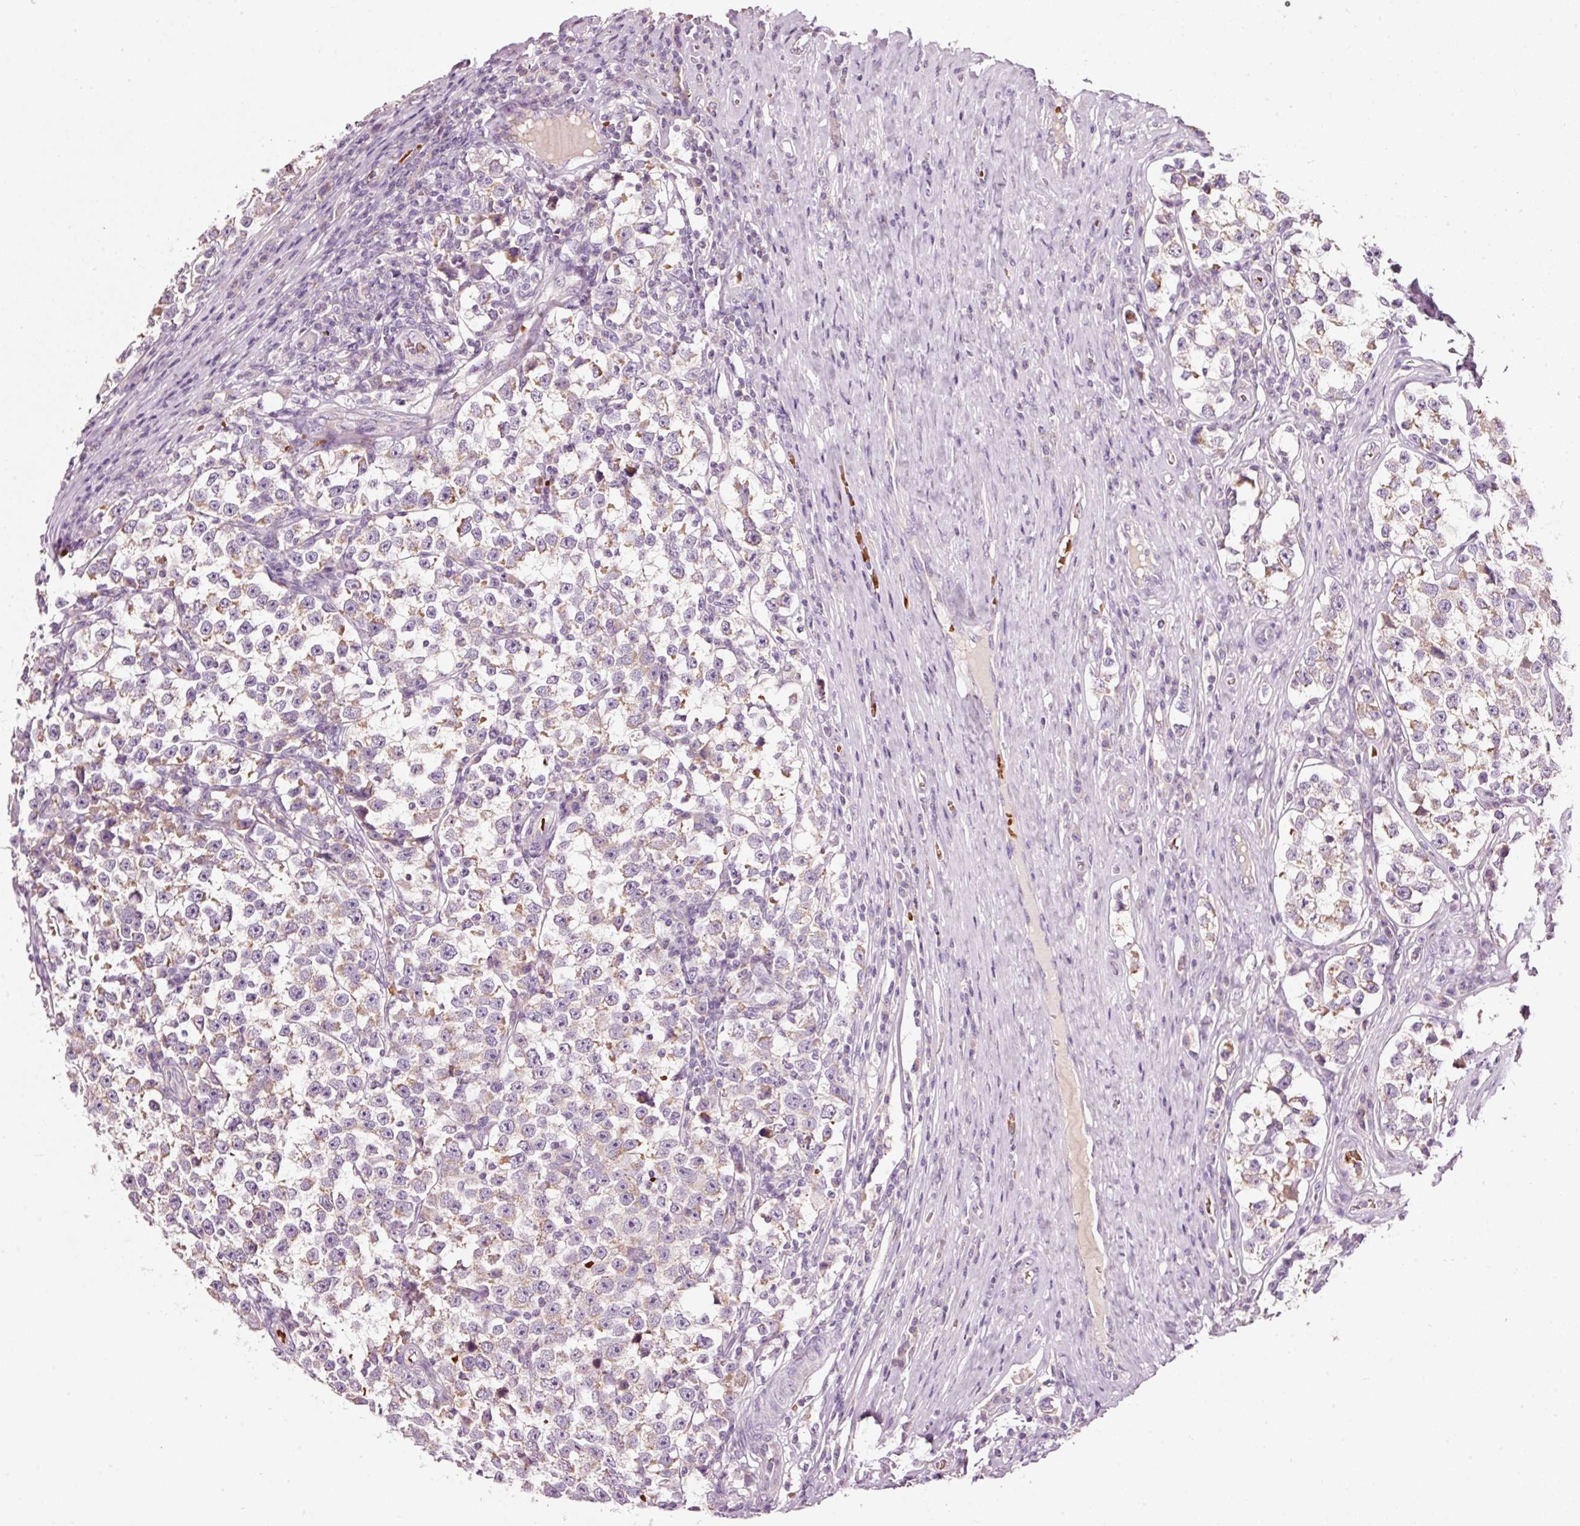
{"staining": {"intensity": "weak", "quantity": "25%-75%", "location": "cytoplasmic/membranous"}, "tissue": "testis cancer", "cell_type": "Tumor cells", "image_type": "cancer", "snomed": [{"axis": "morphology", "description": "Normal tissue, NOS"}, {"axis": "morphology", "description": "Seminoma, NOS"}, {"axis": "topography", "description": "Testis"}], "caption": "This photomicrograph reveals immunohistochemistry staining of human testis cancer (seminoma), with low weak cytoplasmic/membranous staining in approximately 25%-75% of tumor cells.", "gene": "LDHAL6B", "patient": {"sex": "male", "age": 43}}